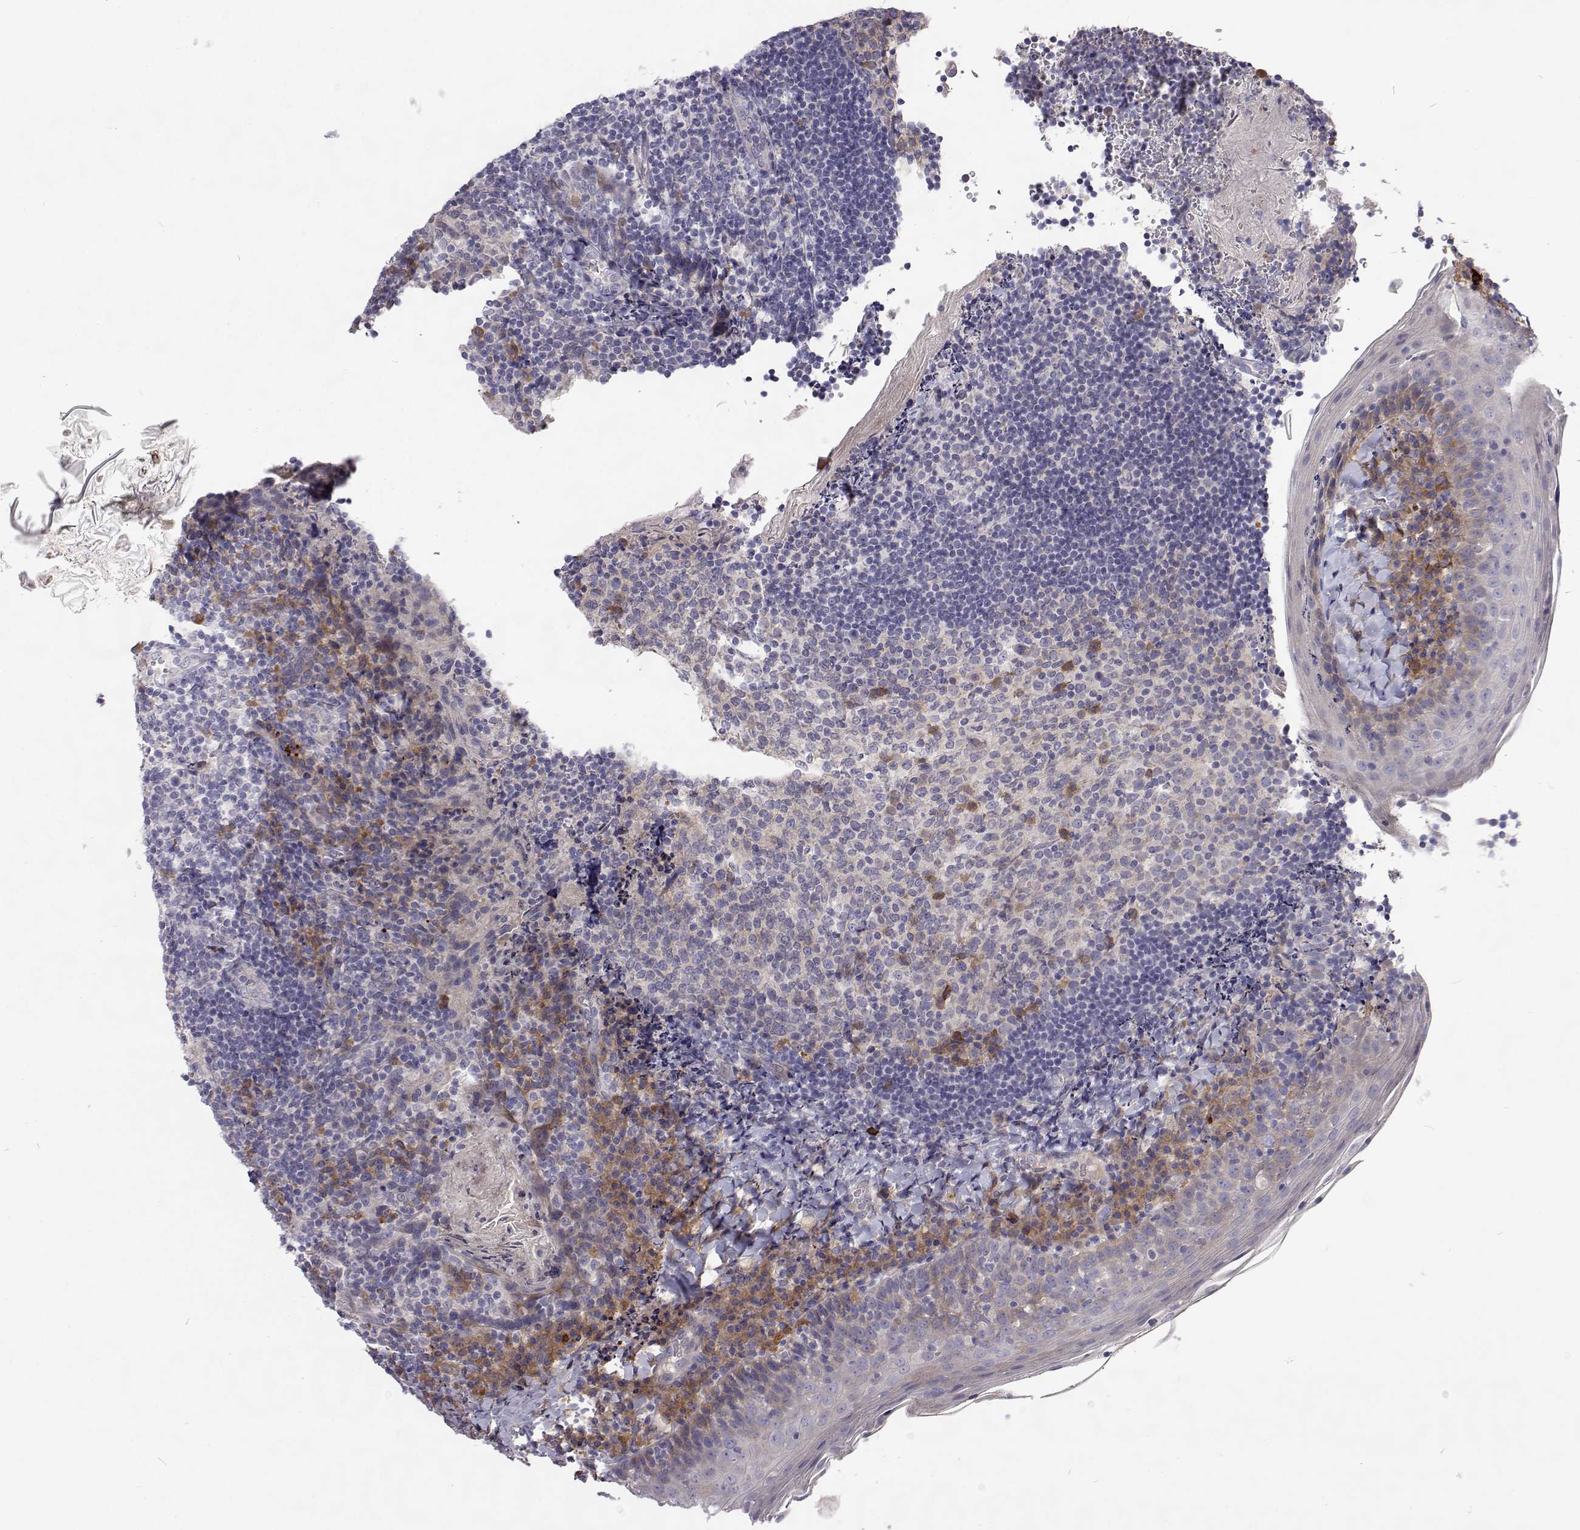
{"staining": {"intensity": "negative", "quantity": "none", "location": "none"}, "tissue": "tonsil", "cell_type": "Germinal center cells", "image_type": "normal", "snomed": [{"axis": "morphology", "description": "Normal tissue, NOS"}, {"axis": "topography", "description": "Tonsil"}], "caption": "This histopathology image is of benign tonsil stained with immunohistochemistry to label a protein in brown with the nuclei are counter-stained blue. There is no expression in germinal center cells.", "gene": "NPR3", "patient": {"sex": "female", "age": 10}}